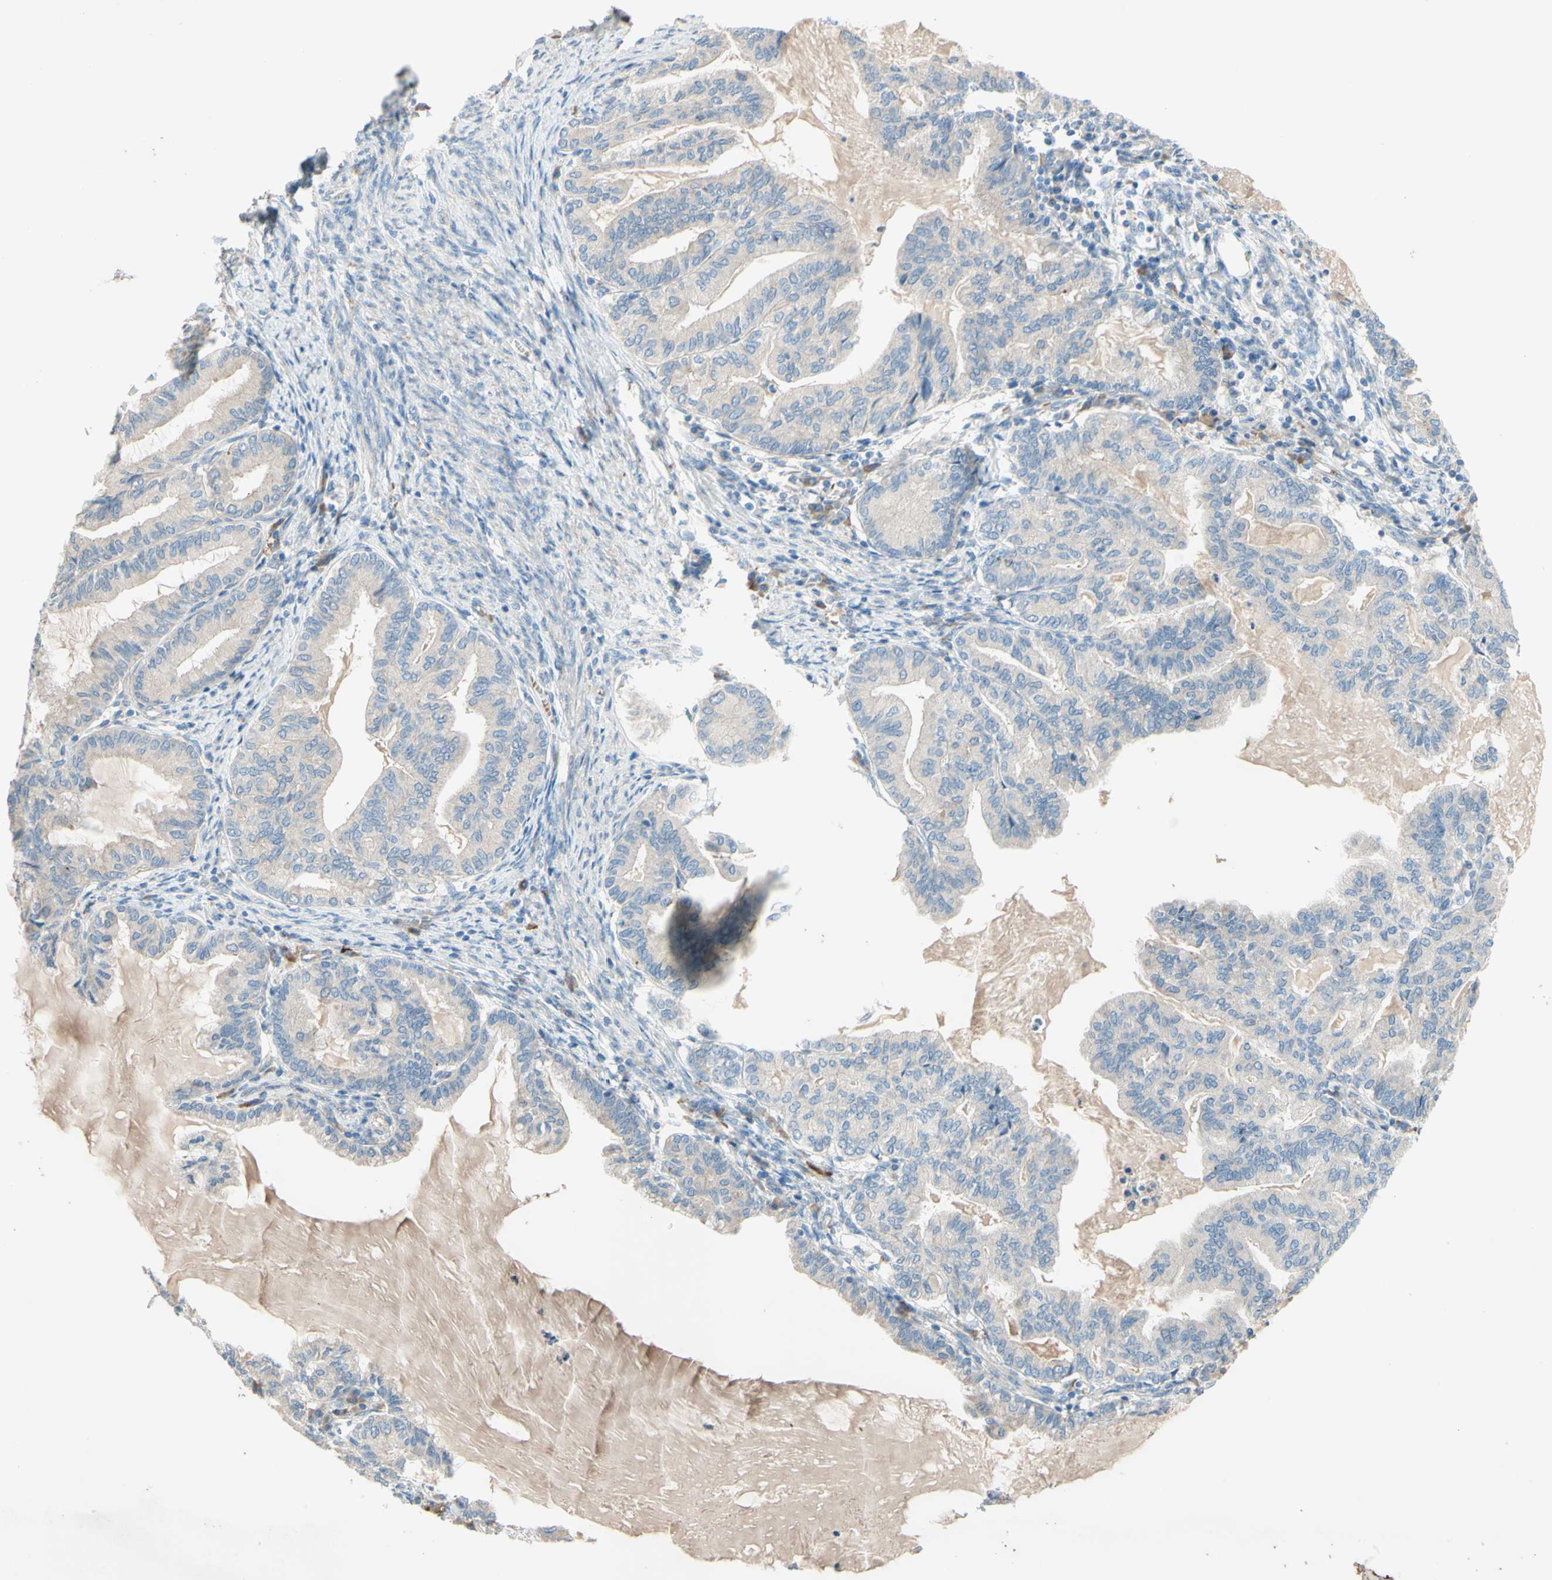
{"staining": {"intensity": "weak", "quantity": "25%-75%", "location": "cytoplasmic/membranous"}, "tissue": "endometrial cancer", "cell_type": "Tumor cells", "image_type": "cancer", "snomed": [{"axis": "morphology", "description": "Adenocarcinoma, NOS"}, {"axis": "topography", "description": "Endometrium"}], "caption": "Adenocarcinoma (endometrial) was stained to show a protein in brown. There is low levels of weak cytoplasmic/membranous staining in about 25%-75% of tumor cells.", "gene": "IL2", "patient": {"sex": "female", "age": 86}}